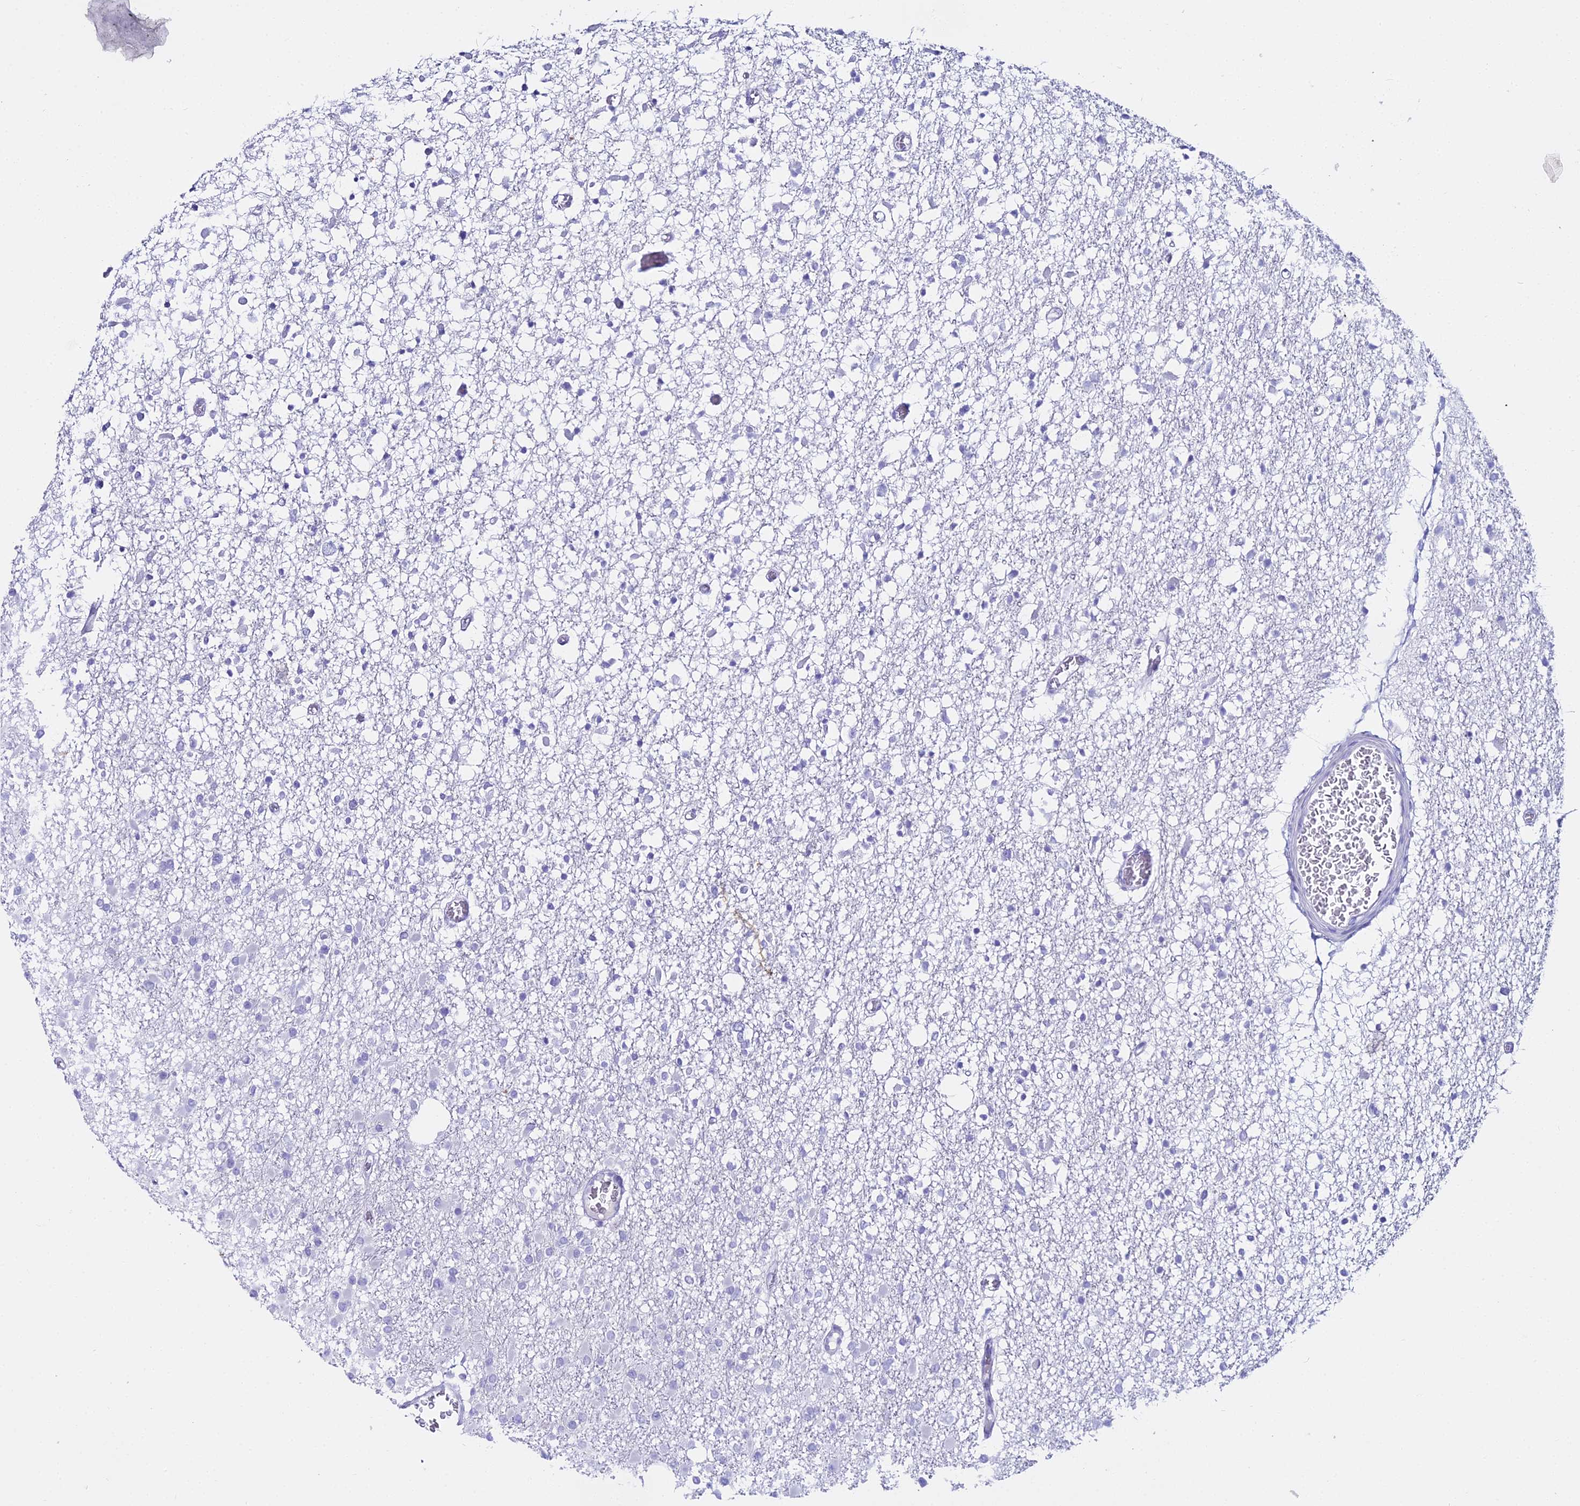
{"staining": {"intensity": "negative", "quantity": "none", "location": "none"}, "tissue": "glioma", "cell_type": "Tumor cells", "image_type": "cancer", "snomed": [{"axis": "morphology", "description": "Glioma, malignant, Low grade"}, {"axis": "topography", "description": "Brain"}], "caption": "A photomicrograph of human glioma is negative for staining in tumor cells.", "gene": "ALPP", "patient": {"sex": "female", "age": 22}}